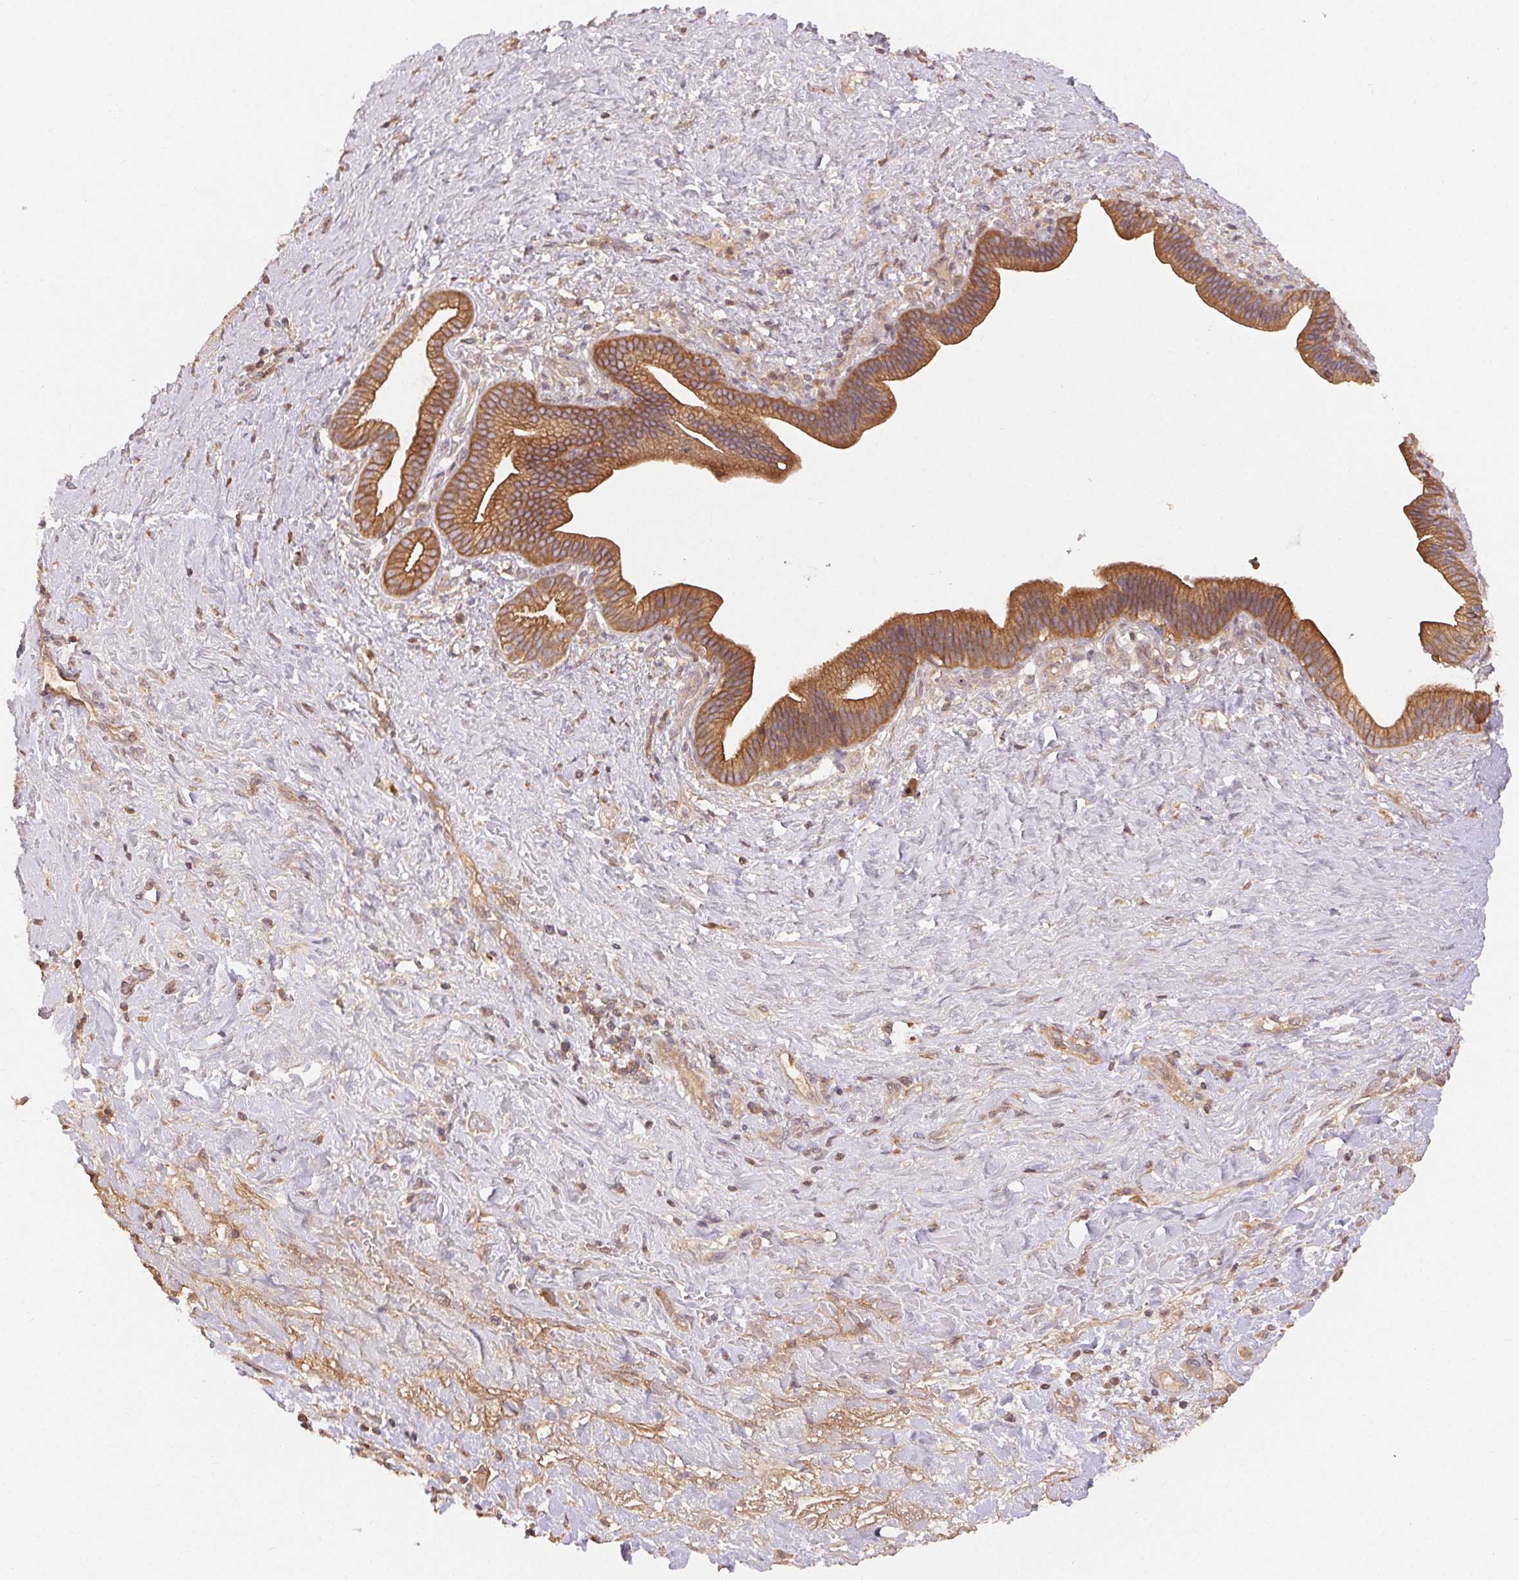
{"staining": {"intensity": "strong", "quantity": ">75%", "location": "cytoplasmic/membranous"}, "tissue": "pancreatic cancer", "cell_type": "Tumor cells", "image_type": "cancer", "snomed": [{"axis": "morphology", "description": "Adenocarcinoma, NOS"}, {"axis": "topography", "description": "Pancreas"}], "caption": "Immunohistochemistry (DAB) staining of human adenocarcinoma (pancreatic) reveals strong cytoplasmic/membranous protein staining in about >75% of tumor cells.", "gene": "MAPKAPK2", "patient": {"sex": "male", "age": 44}}